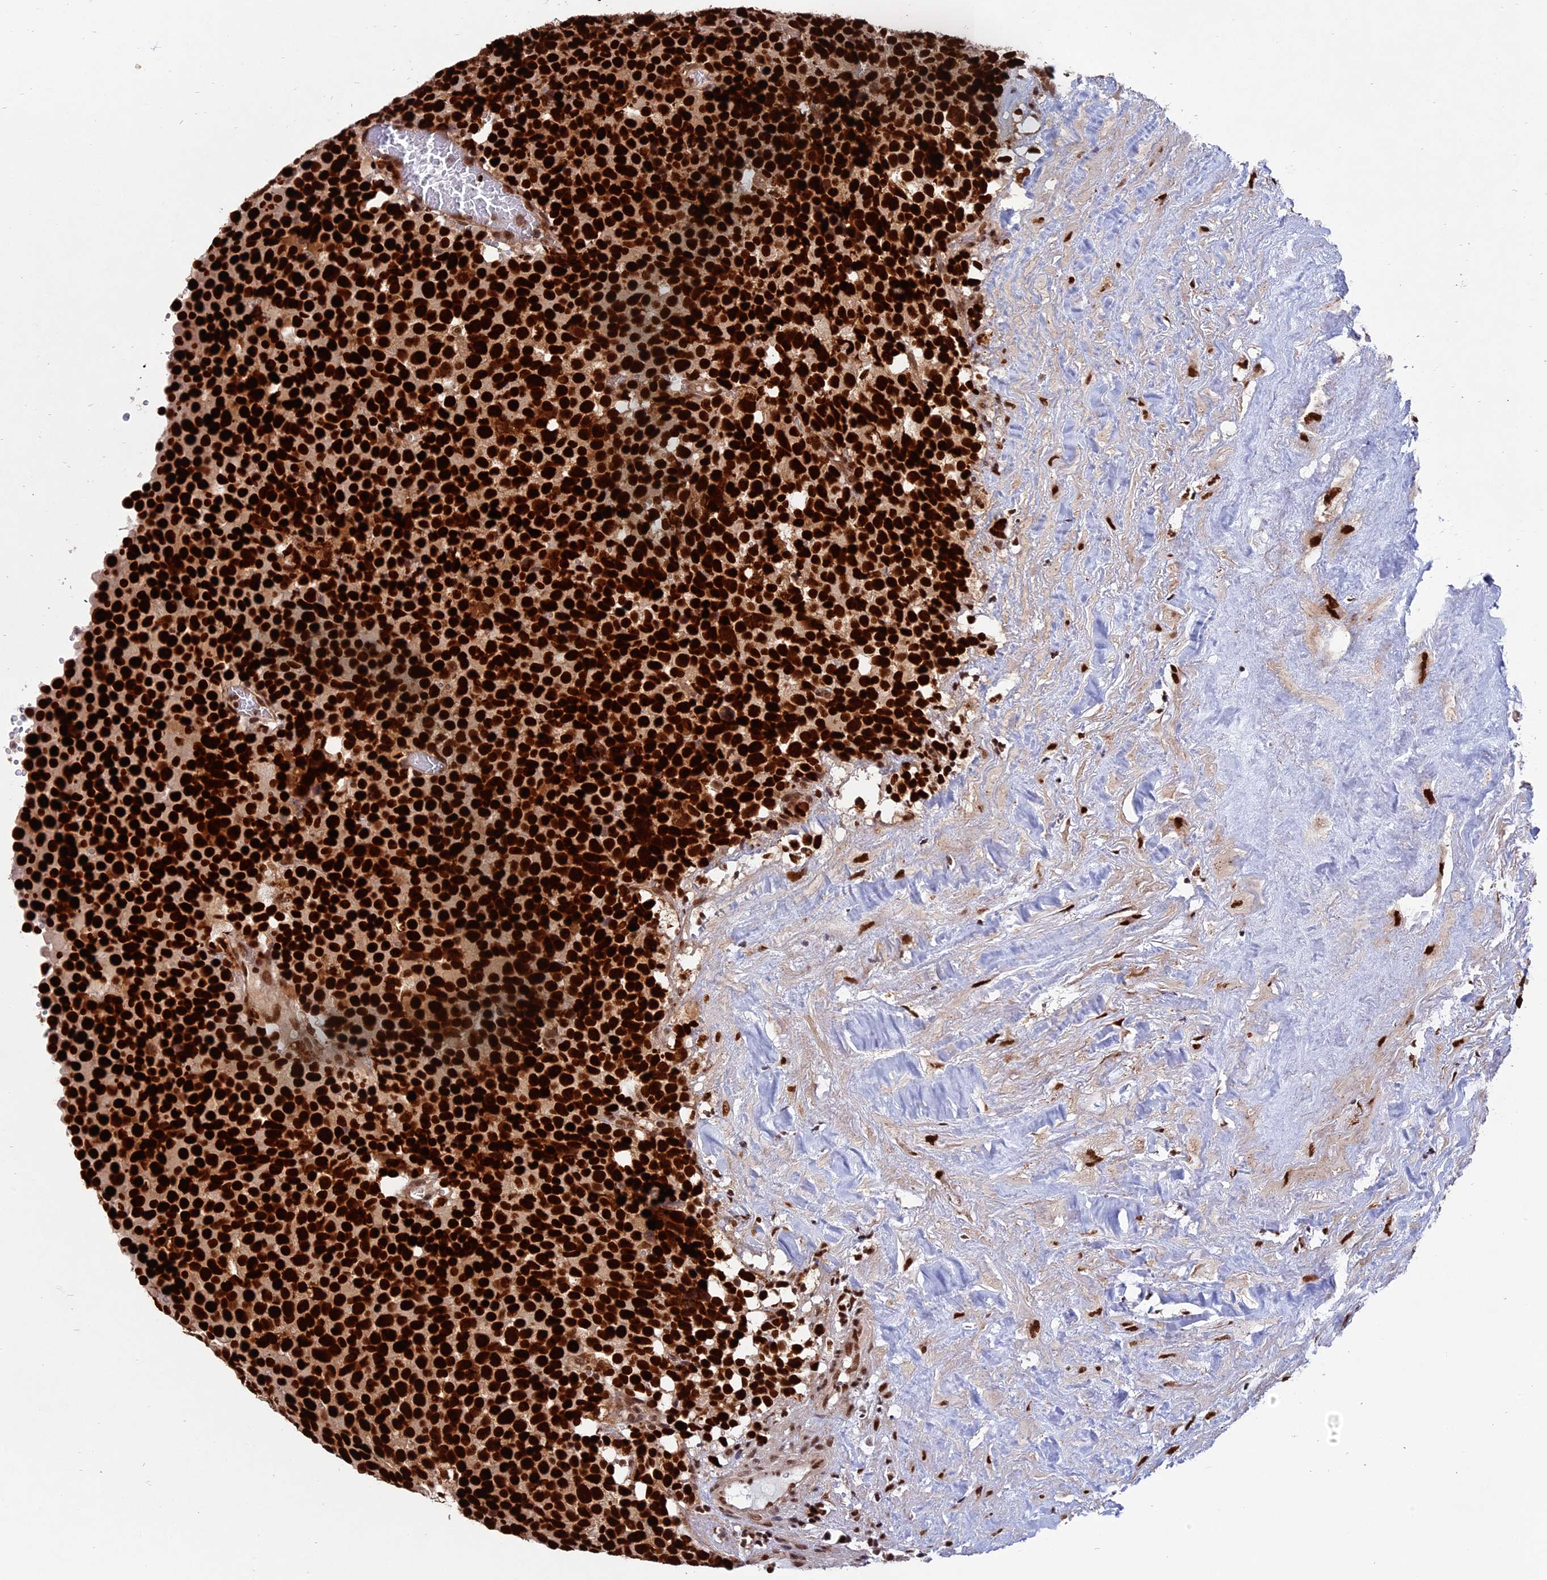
{"staining": {"intensity": "strong", "quantity": ">75%", "location": "nuclear"}, "tissue": "testis cancer", "cell_type": "Tumor cells", "image_type": "cancer", "snomed": [{"axis": "morphology", "description": "Seminoma, NOS"}, {"axis": "topography", "description": "Testis"}], "caption": "About >75% of tumor cells in testis seminoma reveal strong nuclear protein staining as visualized by brown immunohistochemical staining.", "gene": "RAMAC", "patient": {"sex": "male", "age": 71}}